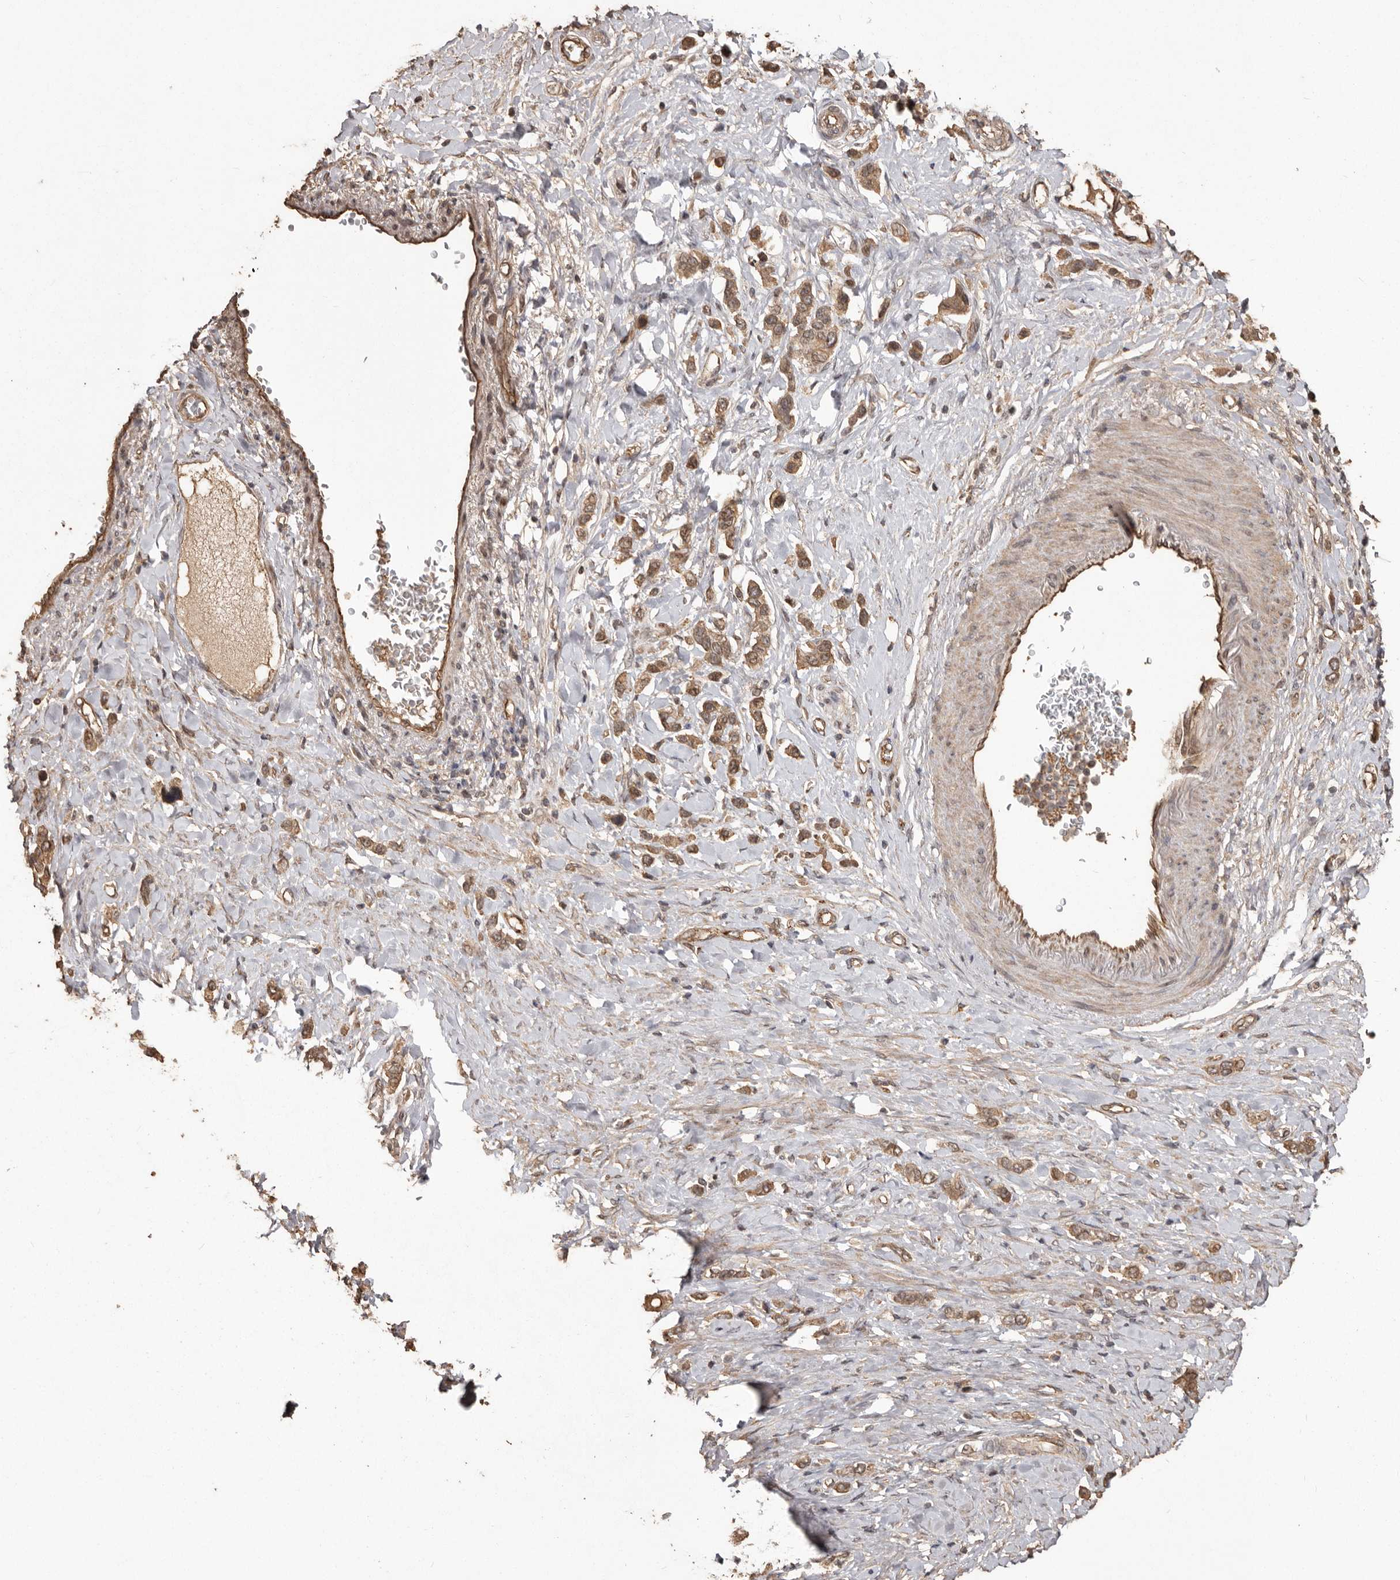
{"staining": {"intensity": "moderate", "quantity": ">75%", "location": "cytoplasmic/membranous"}, "tissue": "stomach cancer", "cell_type": "Tumor cells", "image_type": "cancer", "snomed": [{"axis": "morphology", "description": "Adenocarcinoma, NOS"}, {"axis": "topography", "description": "Stomach"}], "caption": "Immunohistochemistry staining of stomach cancer (adenocarcinoma), which demonstrates medium levels of moderate cytoplasmic/membranous expression in approximately >75% of tumor cells indicating moderate cytoplasmic/membranous protein expression. The staining was performed using DAB (3,3'-diaminobenzidine) (brown) for protein detection and nuclei were counterstained in hematoxylin (blue).", "gene": "NUP43", "patient": {"sex": "female", "age": 65}}